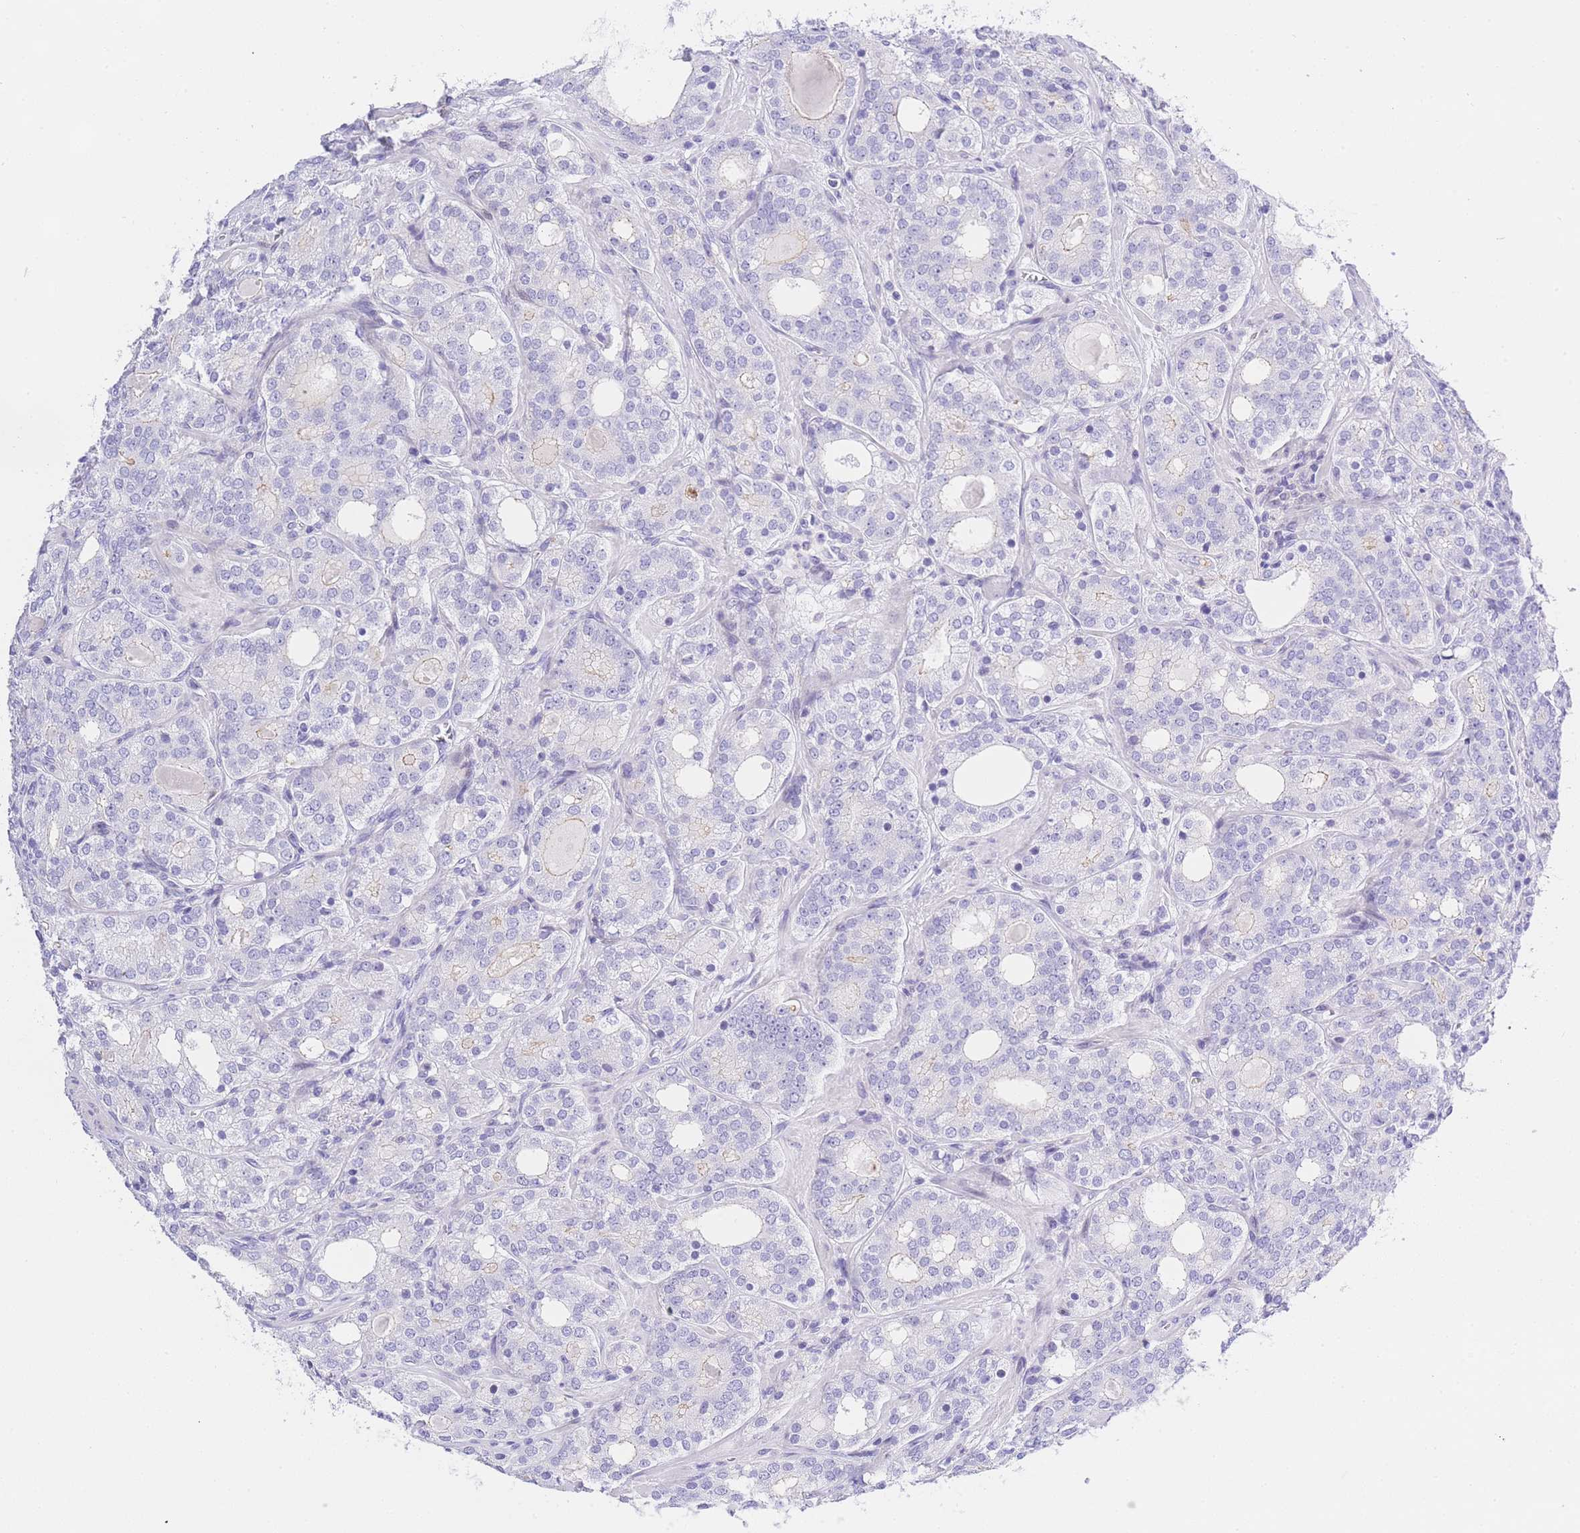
{"staining": {"intensity": "negative", "quantity": "none", "location": "none"}, "tissue": "prostate cancer", "cell_type": "Tumor cells", "image_type": "cancer", "snomed": [{"axis": "morphology", "description": "Adenocarcinoma, High grade"}, {"axis": "topography", "description": "Prostate"}], "caption": "The immunohistochemistry (IHC) photomicrograph has no significant positivity in tumor cells of adenocarcinoma (high-grade) (prostate) tissue.", "gene": "TIFAB", "patient": {"sex": "male", "age": 64}}